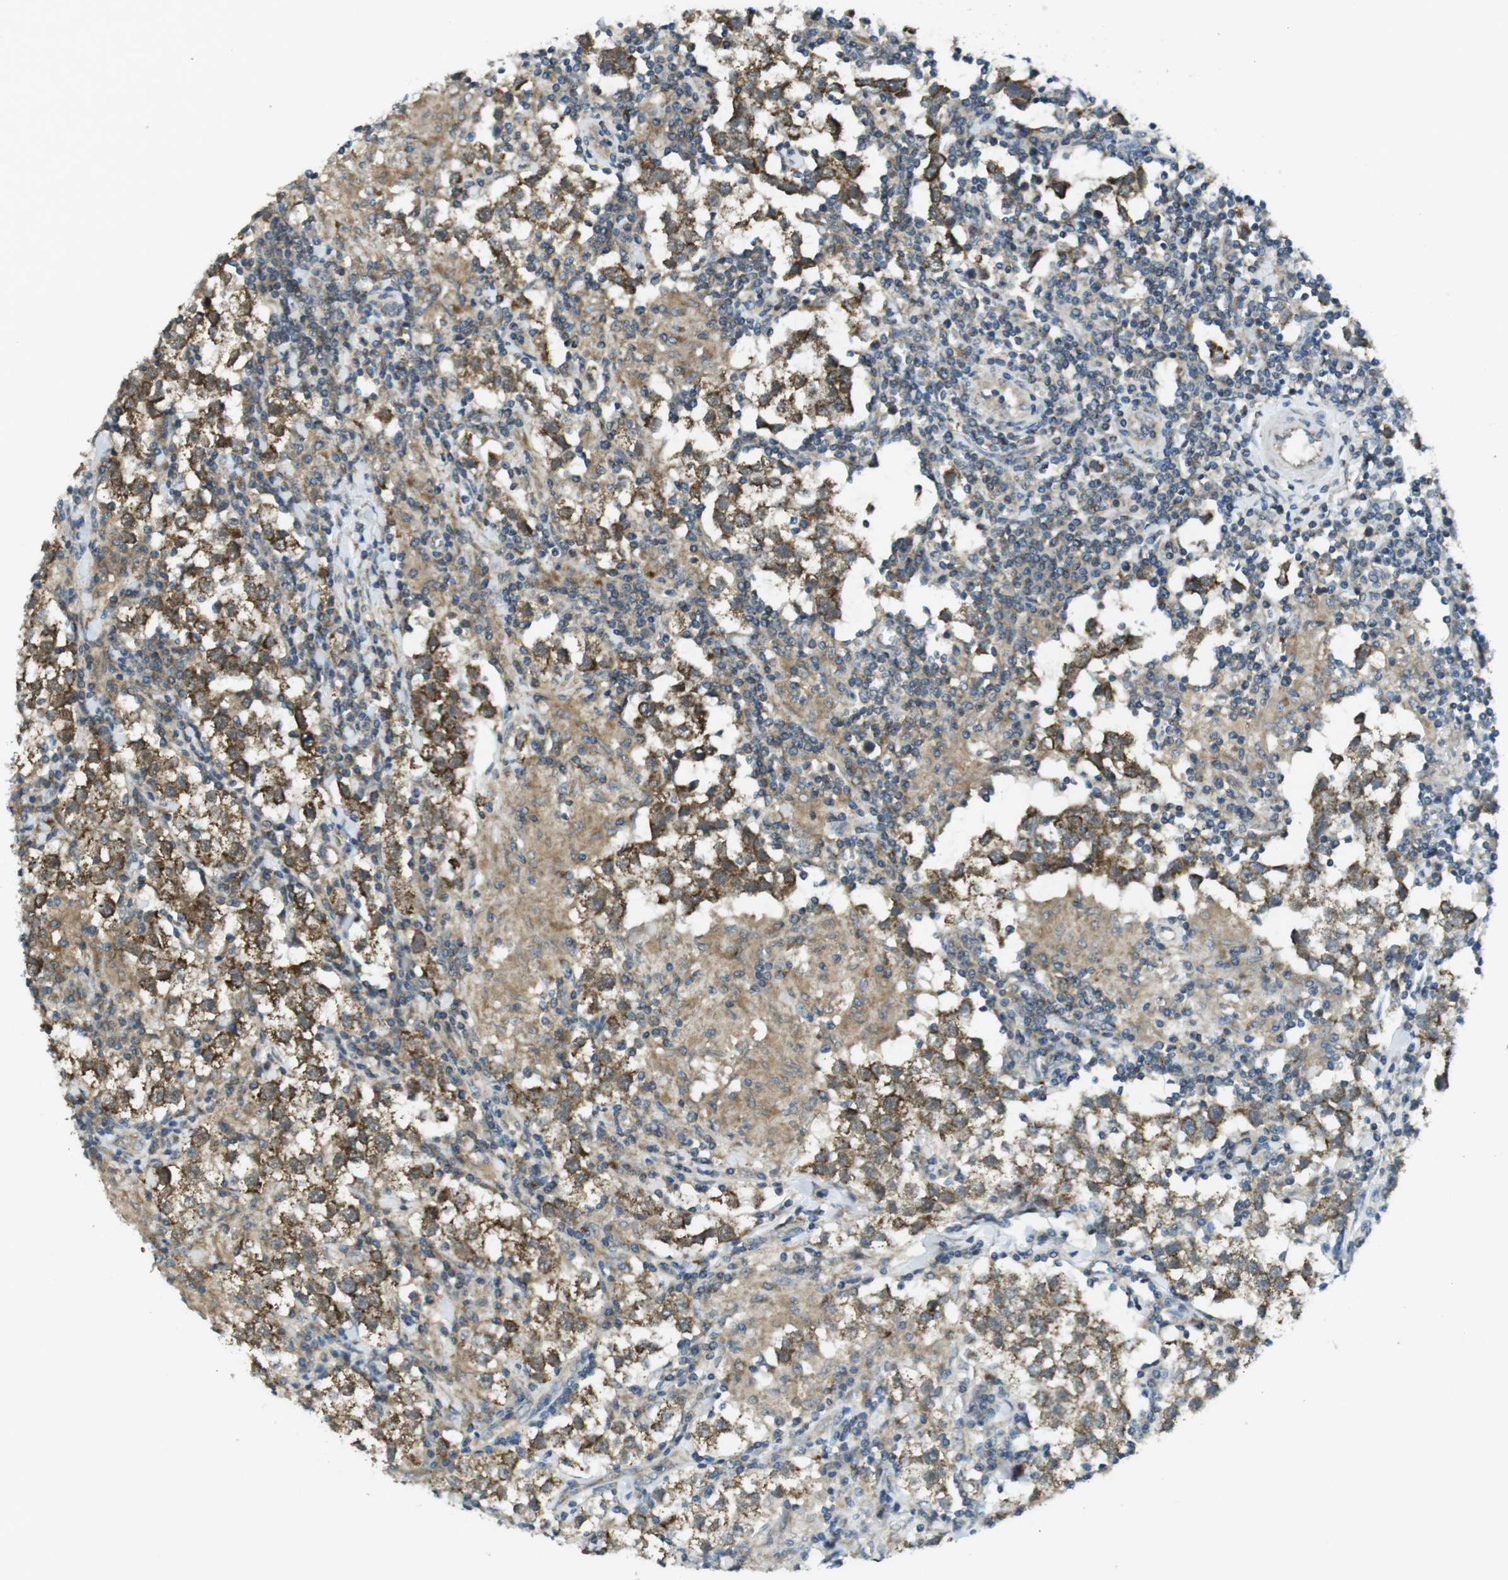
{"staining": {"intensity": "moderate", "quantity": ">75%", "location": "cytoplasmic/membranous"}, "tissue": "testis cancer", "cell_type": "Tumor cells", "image_type": "cancer", "snomed": [{"axis": "morphology", "description": "Seminoma, NOS"}, {"axis": "morphology", "description": "Carcinoma, Embryonal, NOS"}, {"axis": "topography", "description": "Testis"}], "caption": "Testis cancer (embryonal carcinoma) stained with DAB (3,3'-diaminobenzidine) IHC exhibits medium levels of moderate cytoplasmic/membranous staining in about >75% of tumor cells.", "gene": "BRI3BP", "patient": {"sex": "male", "age": 36}}